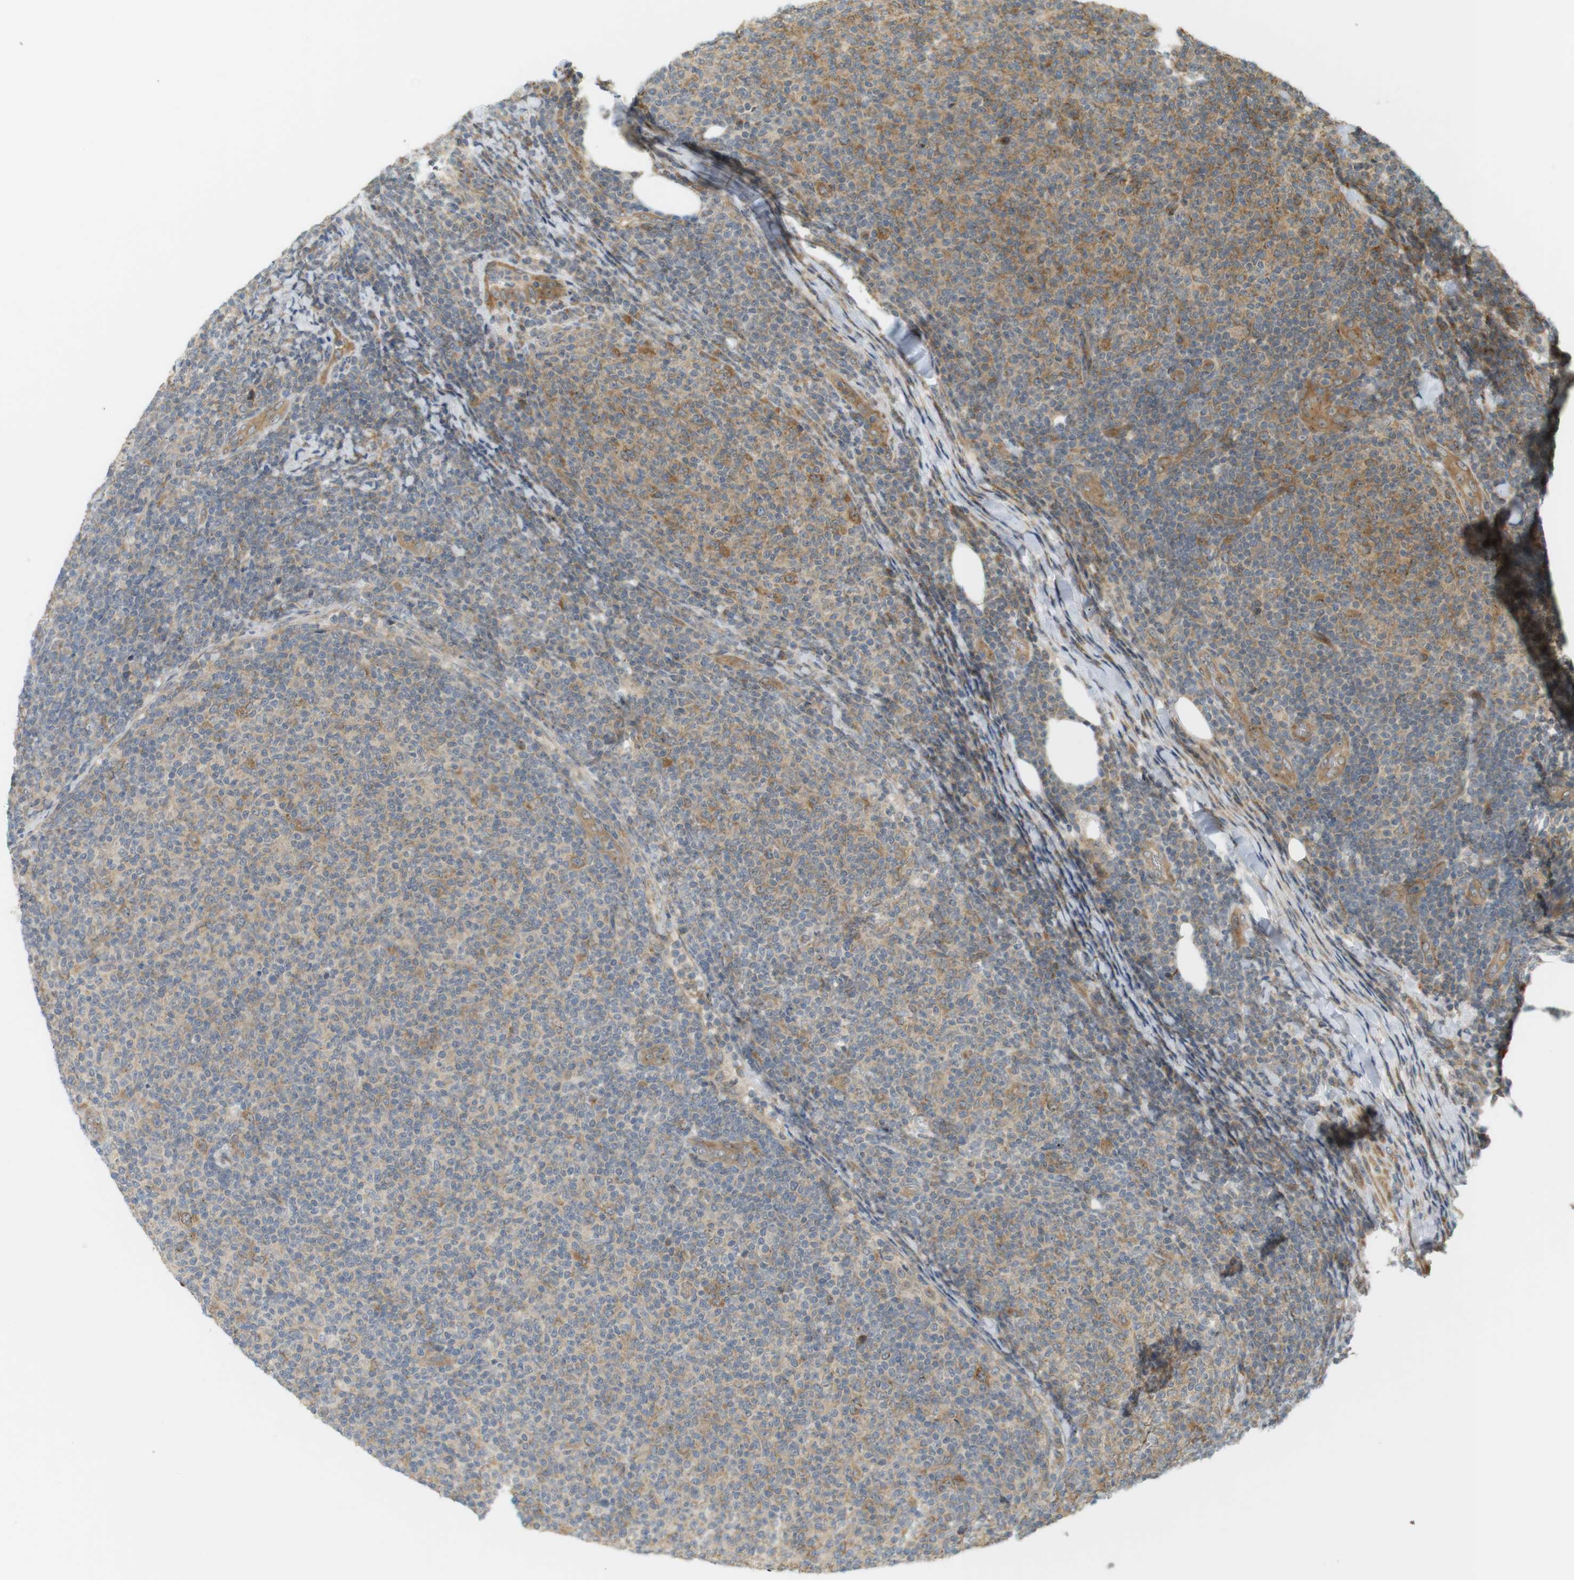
{"staining": {"intensity": "moderate", "quantity": "25%-75%", "location": "cytoplasmic/membranous,nuclear"}, "tissue": "lymphoma", "cell_type": "Tumor cells", "image_type": "cancer", "snomed": [{"axis": "morphology", "description": "Malignant lymphoma, non-Hodgkin's type, Low grade"}, {"axis": "topography", "description": "Lymph node"}], "caption": "Malignant lymphoma, non-Hodgkin's type (low-grade) stained with a protein marker reveals moderate staining in tumor cells.", "gene": "PA2G4", "patient": {"sex": "male", "age": 66}}